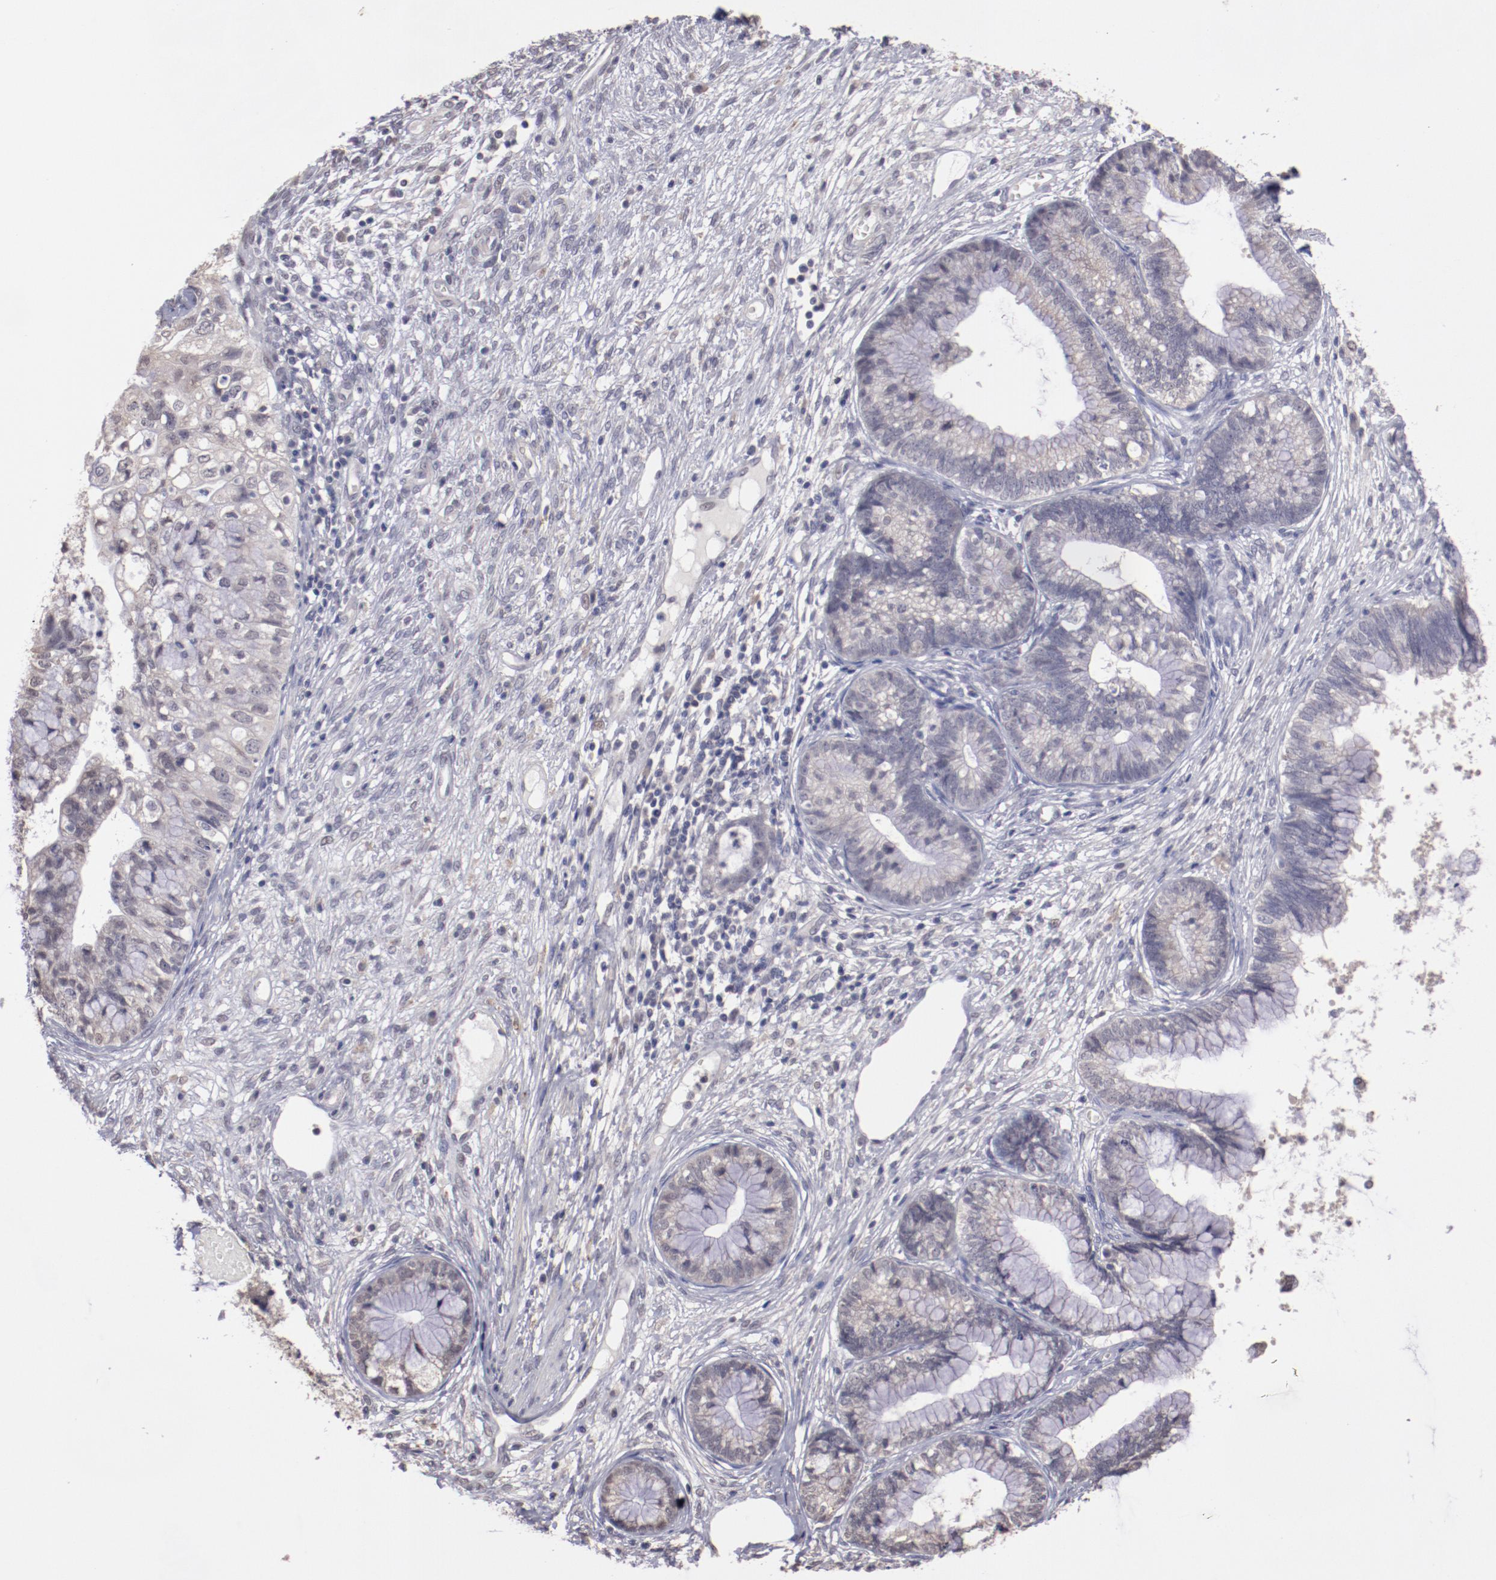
{"staining": {"intensity": "weak", "quantity": ">75%", "location": "cytoplasmic/membranous"}, "tissue": "cervical cancer", "cell_type": "Tumor cells", "image_type": "cancer", "snomed": [{"axis": "morphology", "description": "Adenocarcinoma, NOS"}, {"axis": "topography", "description": "Cervix"}], "caption": "Cervical cancer (adenocarcinoma) was stained to show a protein in brown. There is low levels of weak cytoplasmic/membranous expression in approximately >75% of tumor cells.", "gene": "NRXN3", "patient": {"sex": "female", "age": 44}}